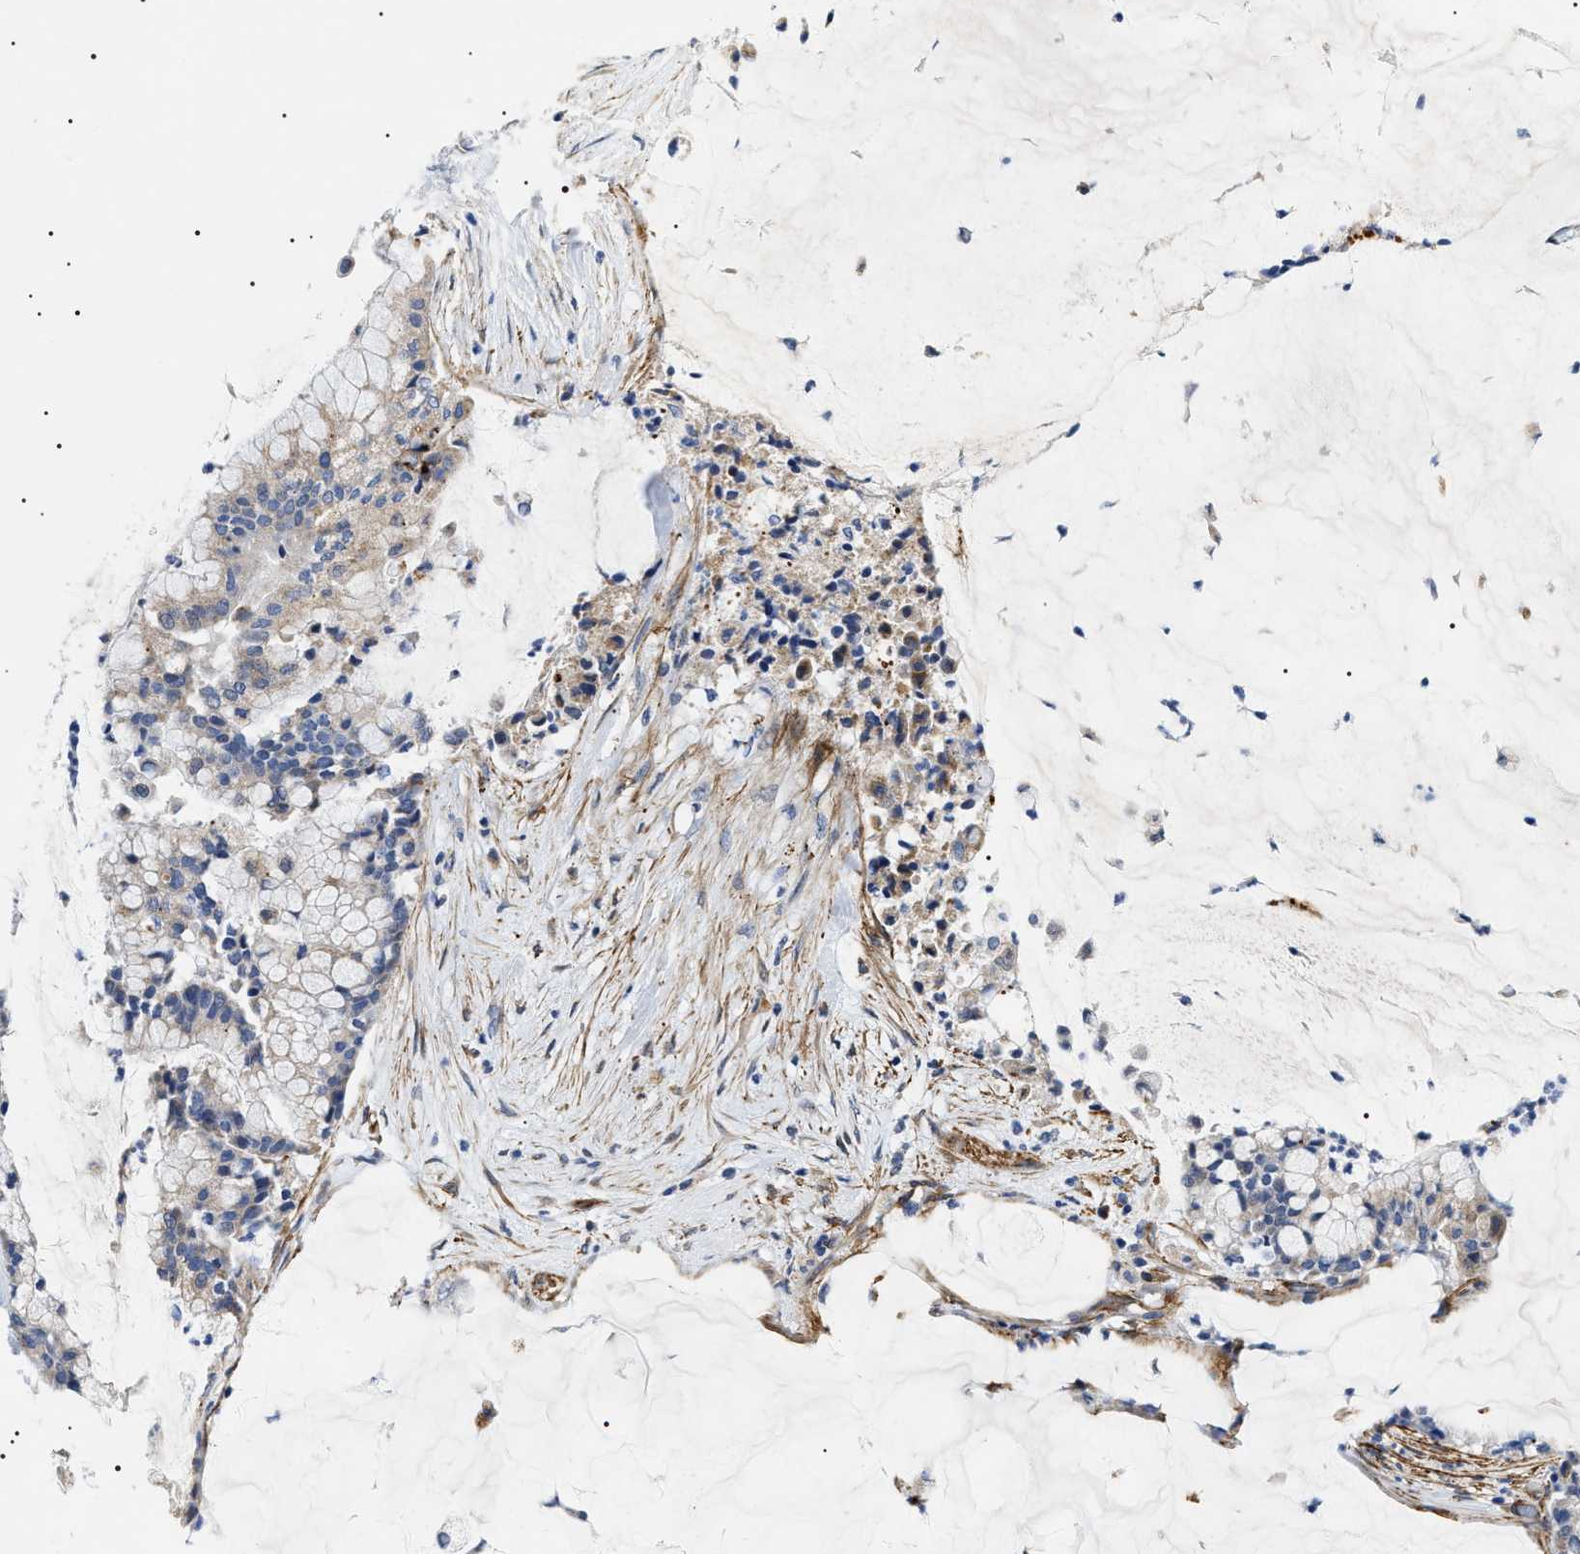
{"staining": {"intensity": "negative", "quantity": "none", "location": "none"}, "tissue": "pancreatic cancer", "cell_type": "Tumor cells", "image_type": "cancer", "snomed": [{"axis": "morphology", "description": "Adenocarcinoma, NOS"}, {"axis": "topography", "description": "Pancreas"}], "caption": "Tumor cells are negative for protein expression in human pancreatic cancer (adenocarcinoma).", "gene": "TMEM222", "patient": {"sex": "male", "age": 41}}